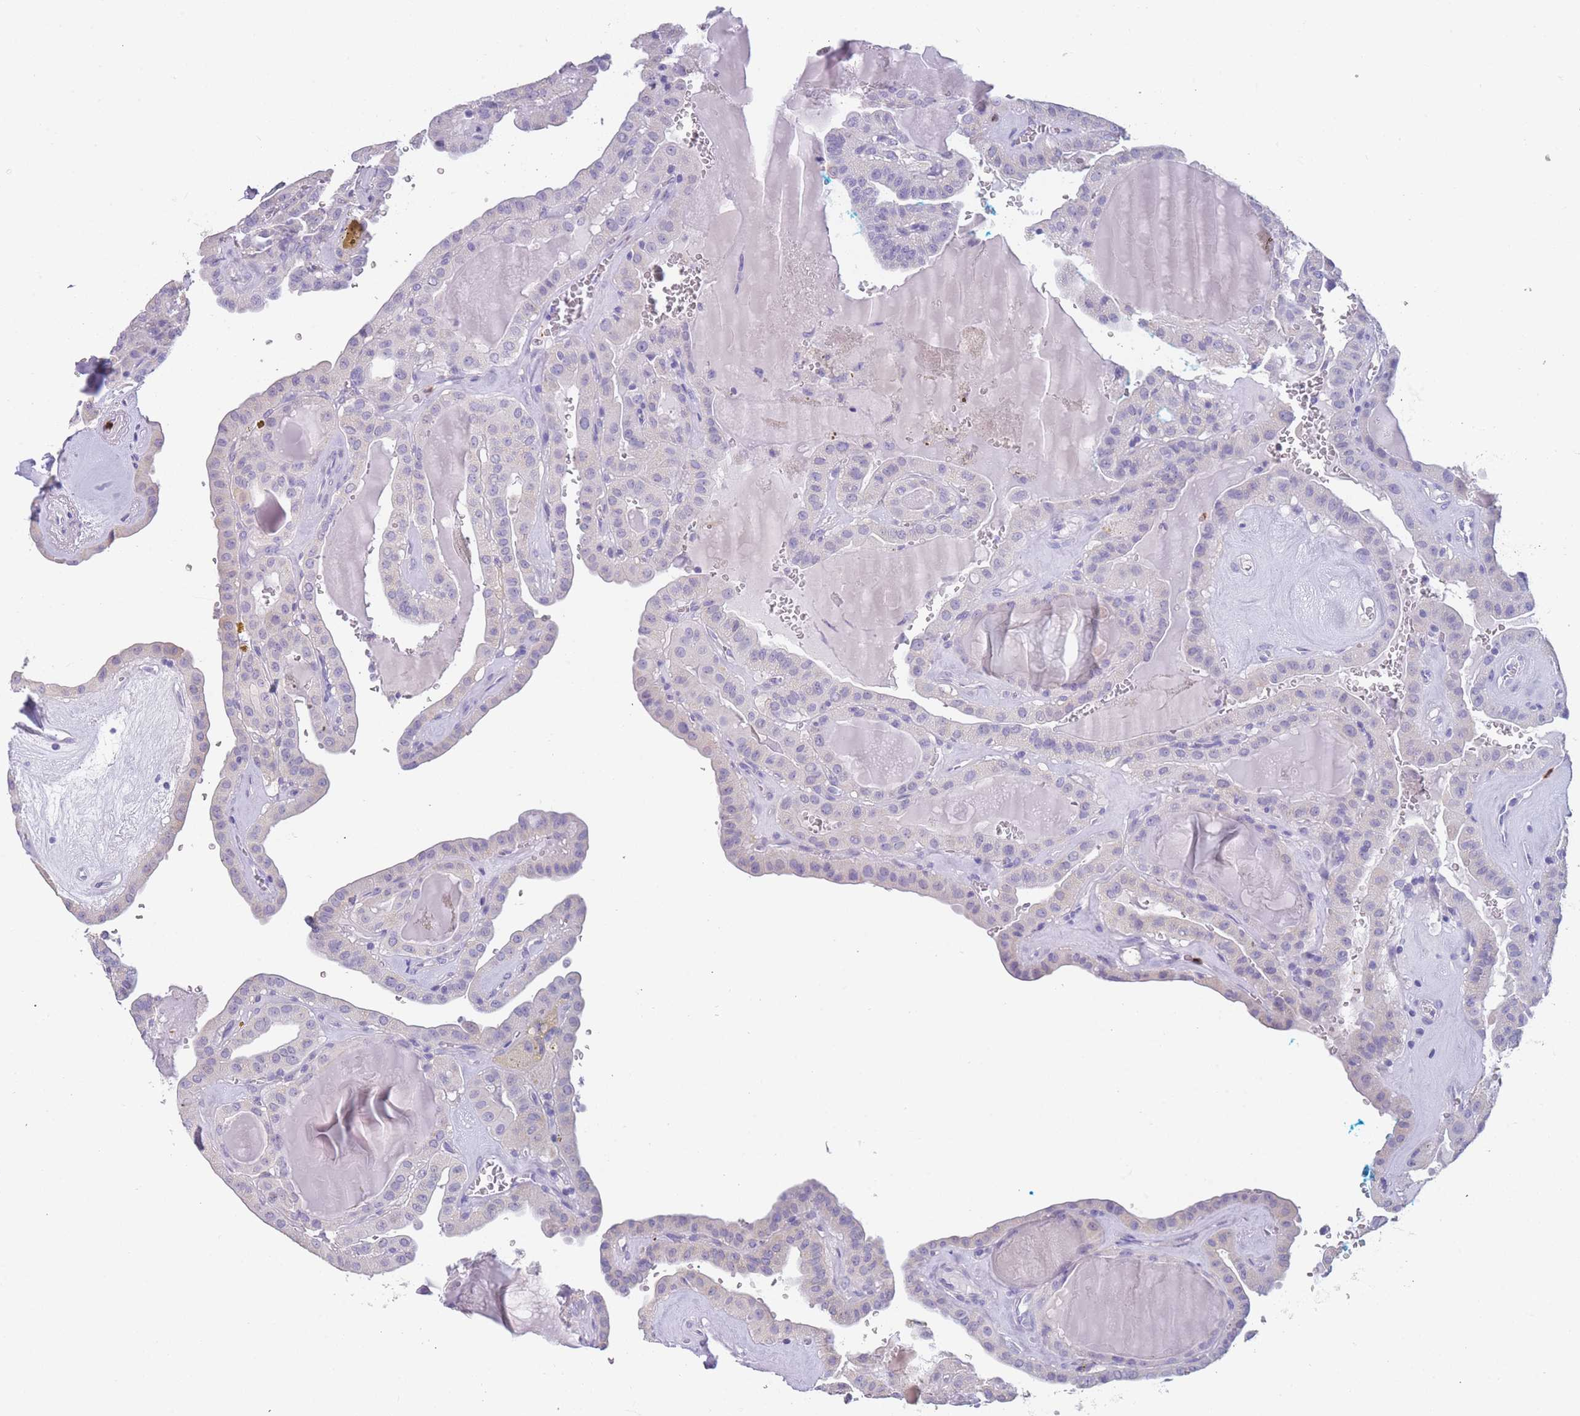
{"staining": {"intensity": "negative", "quantity": "none", "location": "none"}, "tissue": "thyroid cancer", "cell_type": "Tumor cells", "image_type": "cancer", "snomed": [{"axis": "morphology", "description": "Papillary adenocarcinoma, NOS"}, {"axis": "topography", "description": "Thyroid gland"}], "caption": "The micrograph exhibits no staining of tumor cells in thyroid papillary adenocarcinoma.", "gene": "ZNF627", "patient": {"sex": "male", "age": 52}}